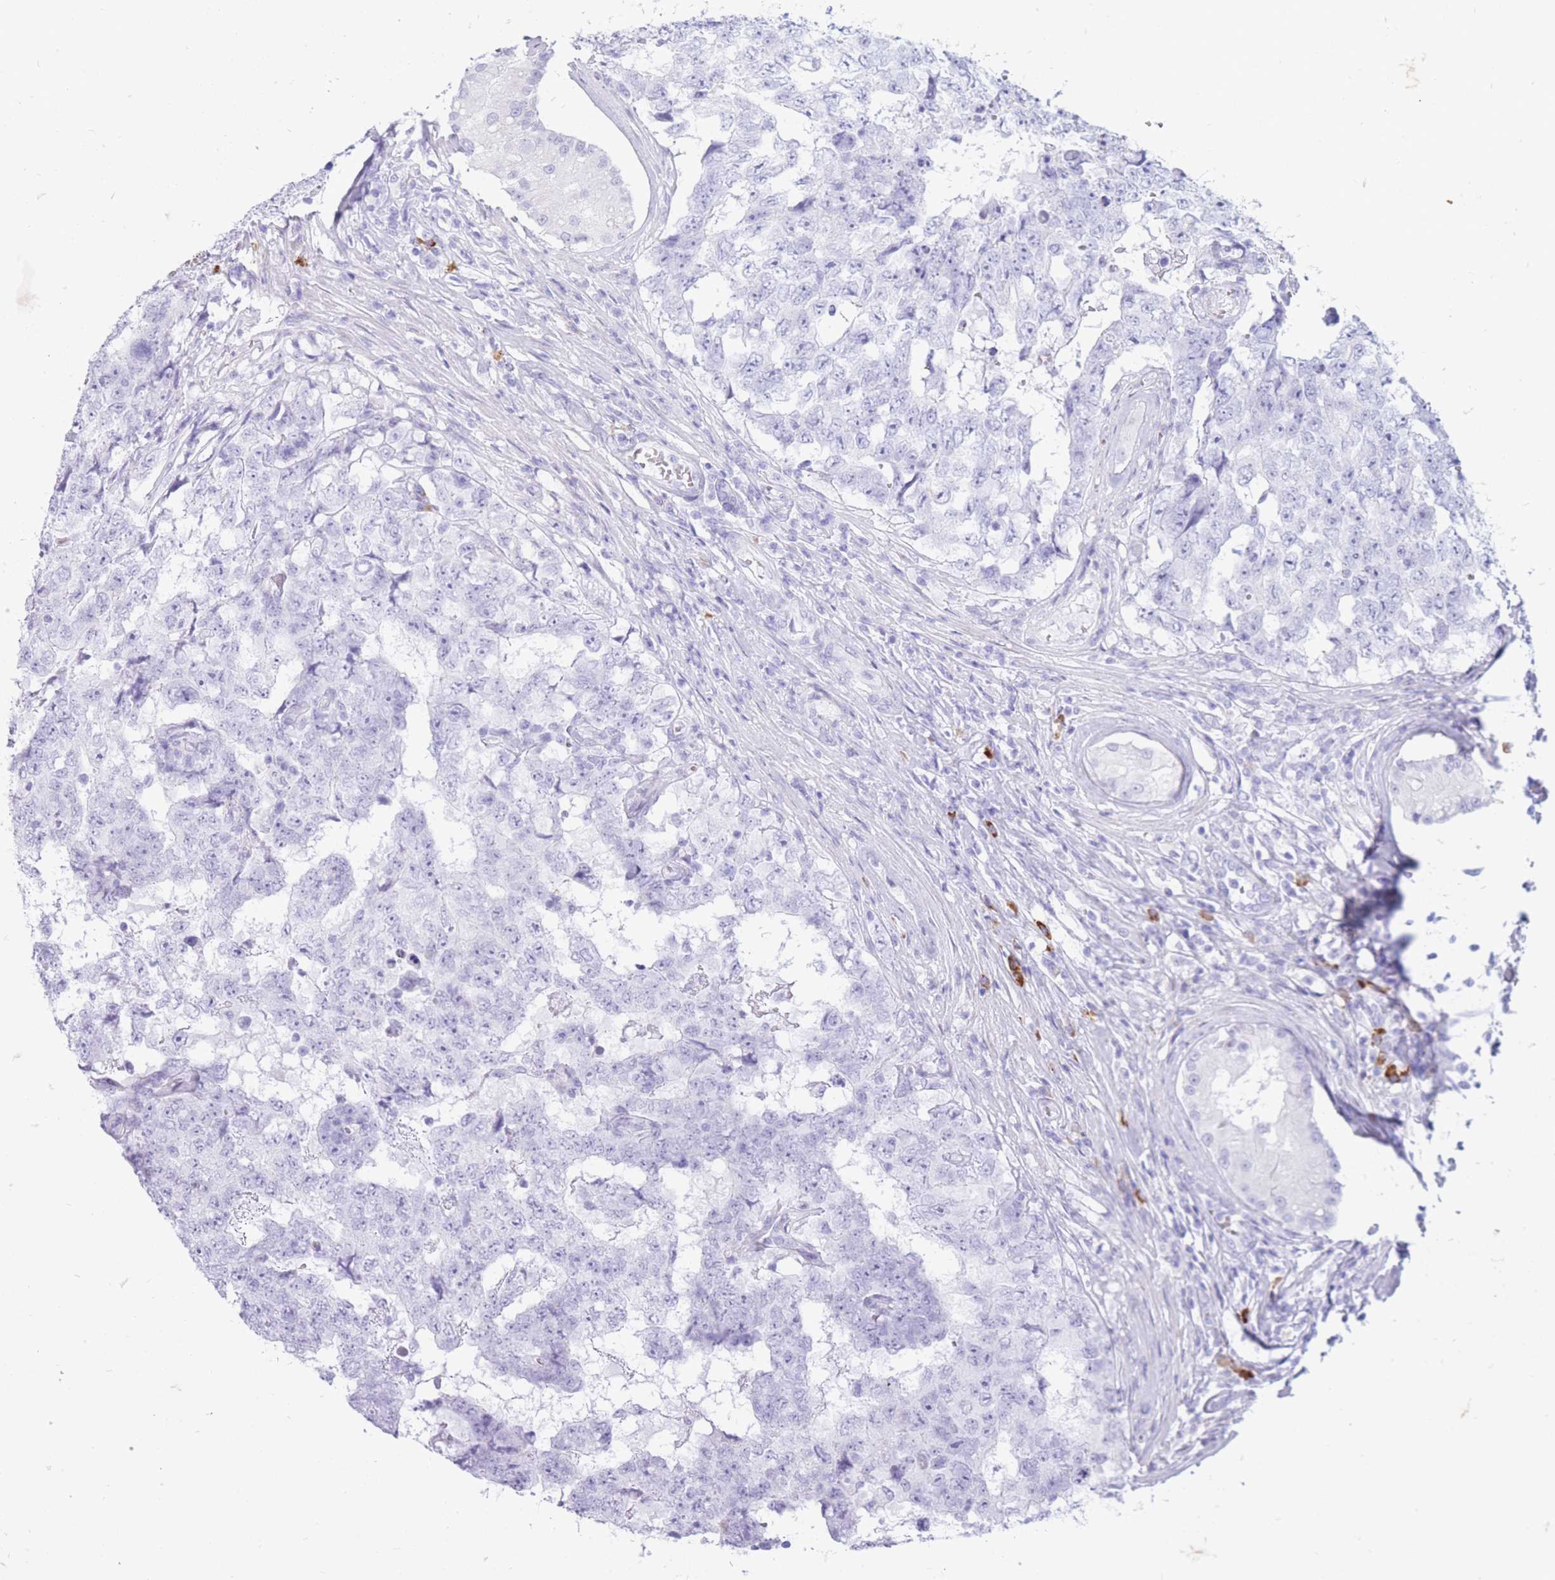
{"staining": {"intensity": "negative", "quantity": "none", "location": "none"}, "tissue": "testis cancer", "cell_type": "Tumor cells", "image_type": "cancer", "snomed": [{"axis": "morphology", "description": "Carcinoma, Embryonal, NOS"}, {"axis": "topography", "description": "Testis"}], "caption": "DAB (3,3'-diaminobenzidine) immunohistochemical staining of human testis cancer demonstrates no significant expression in tumor cells.", "gene": "ZFP37", "patient": {"sex": "male", "age": 25}}